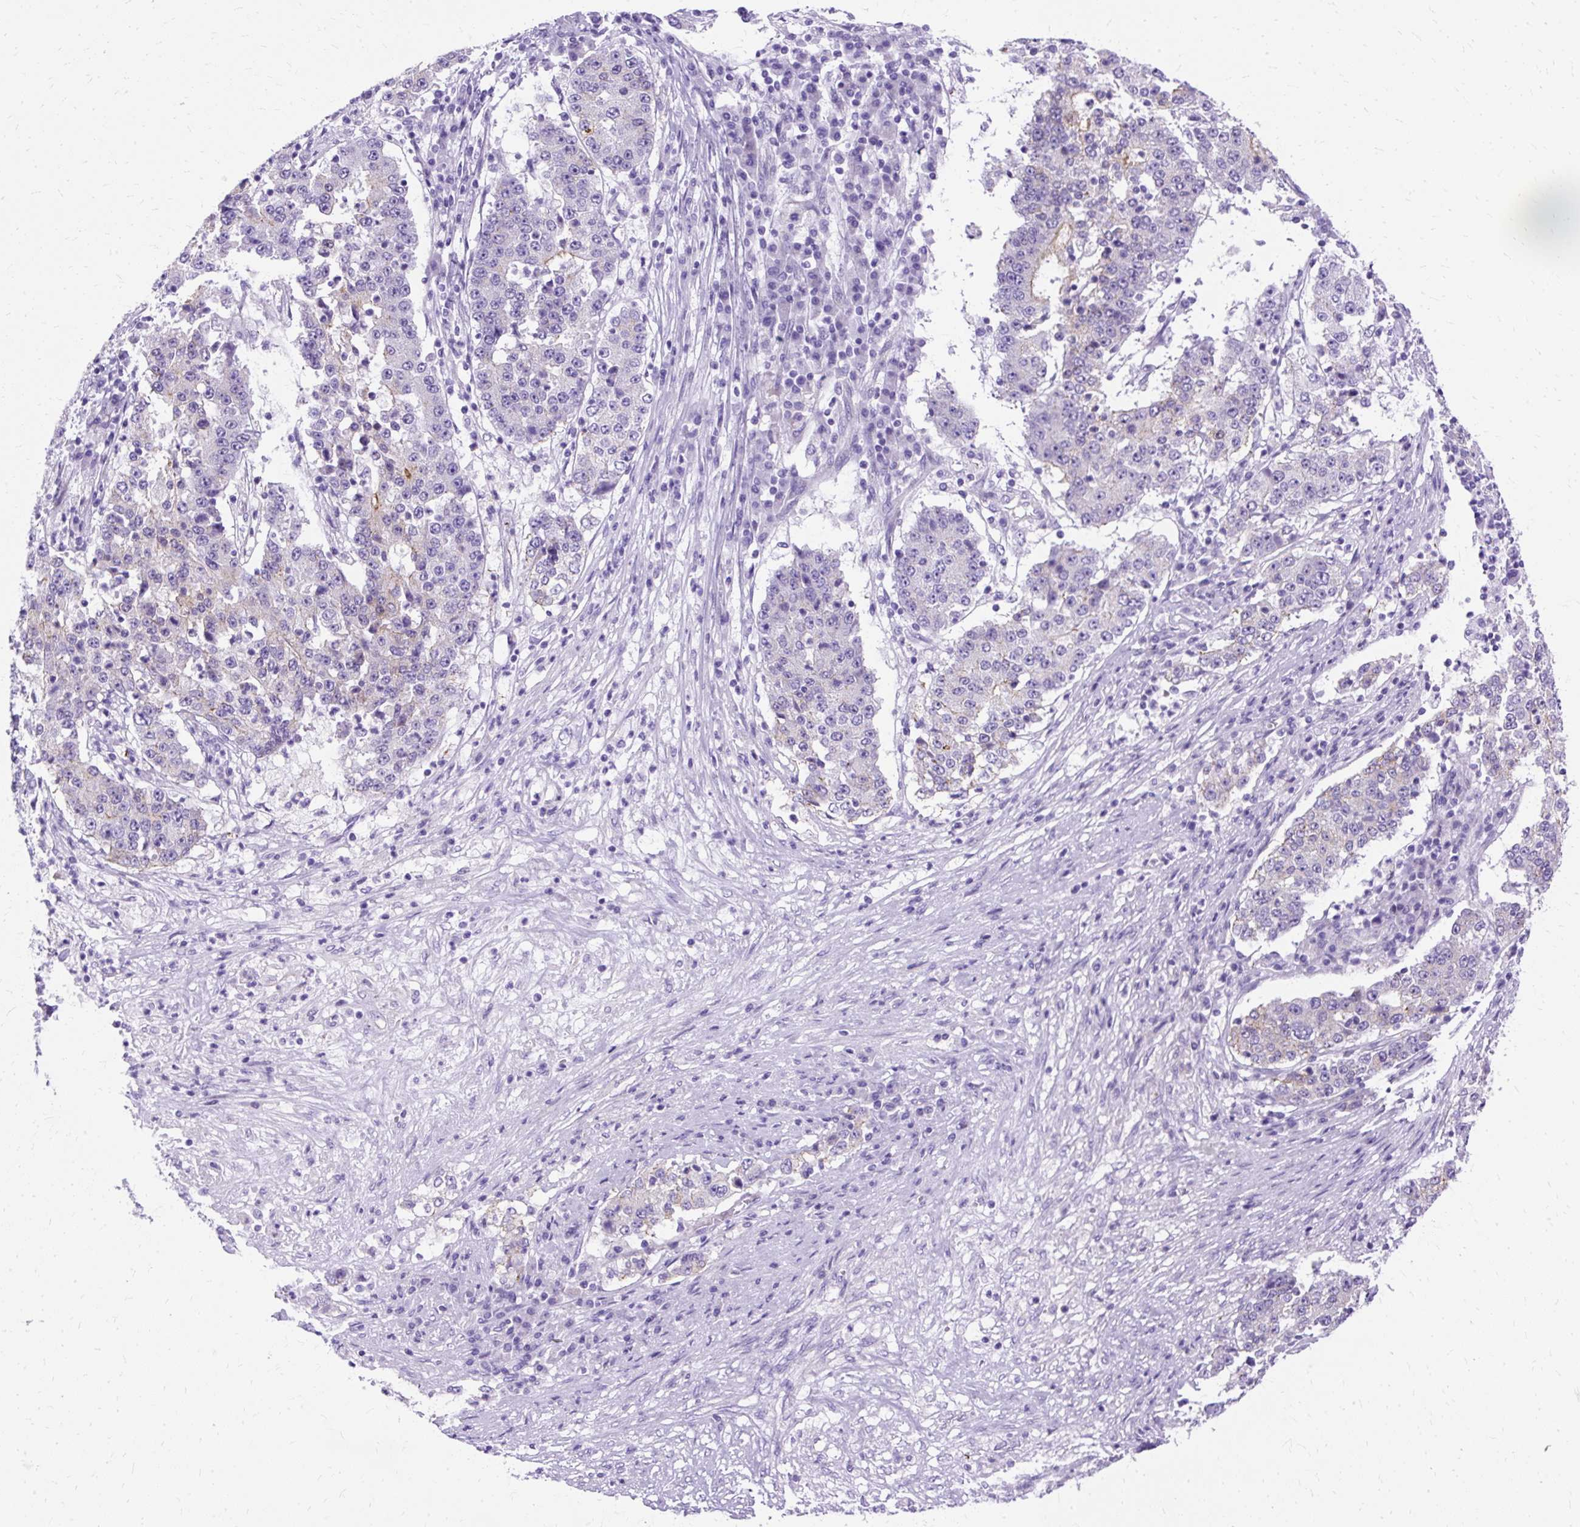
{"staining": {"intensity": "negative", "quantity": "none", "location": "none"}, "tissue": "stomach cancer", "cell_type": "Tumor cells", "image_type": "cancer", "snomed": [{"axis": "morphology", "description": "Adenocarcinoma, NOS"}, {"axis": "topography", "description": "Stomach"}], "caption": "Photomicrograph shows no protein expression in tumor cells of adenocarcinoma (stomach) tissue.", "gene": "MYO6", "patient": {"sex": "male", "age": 59}}